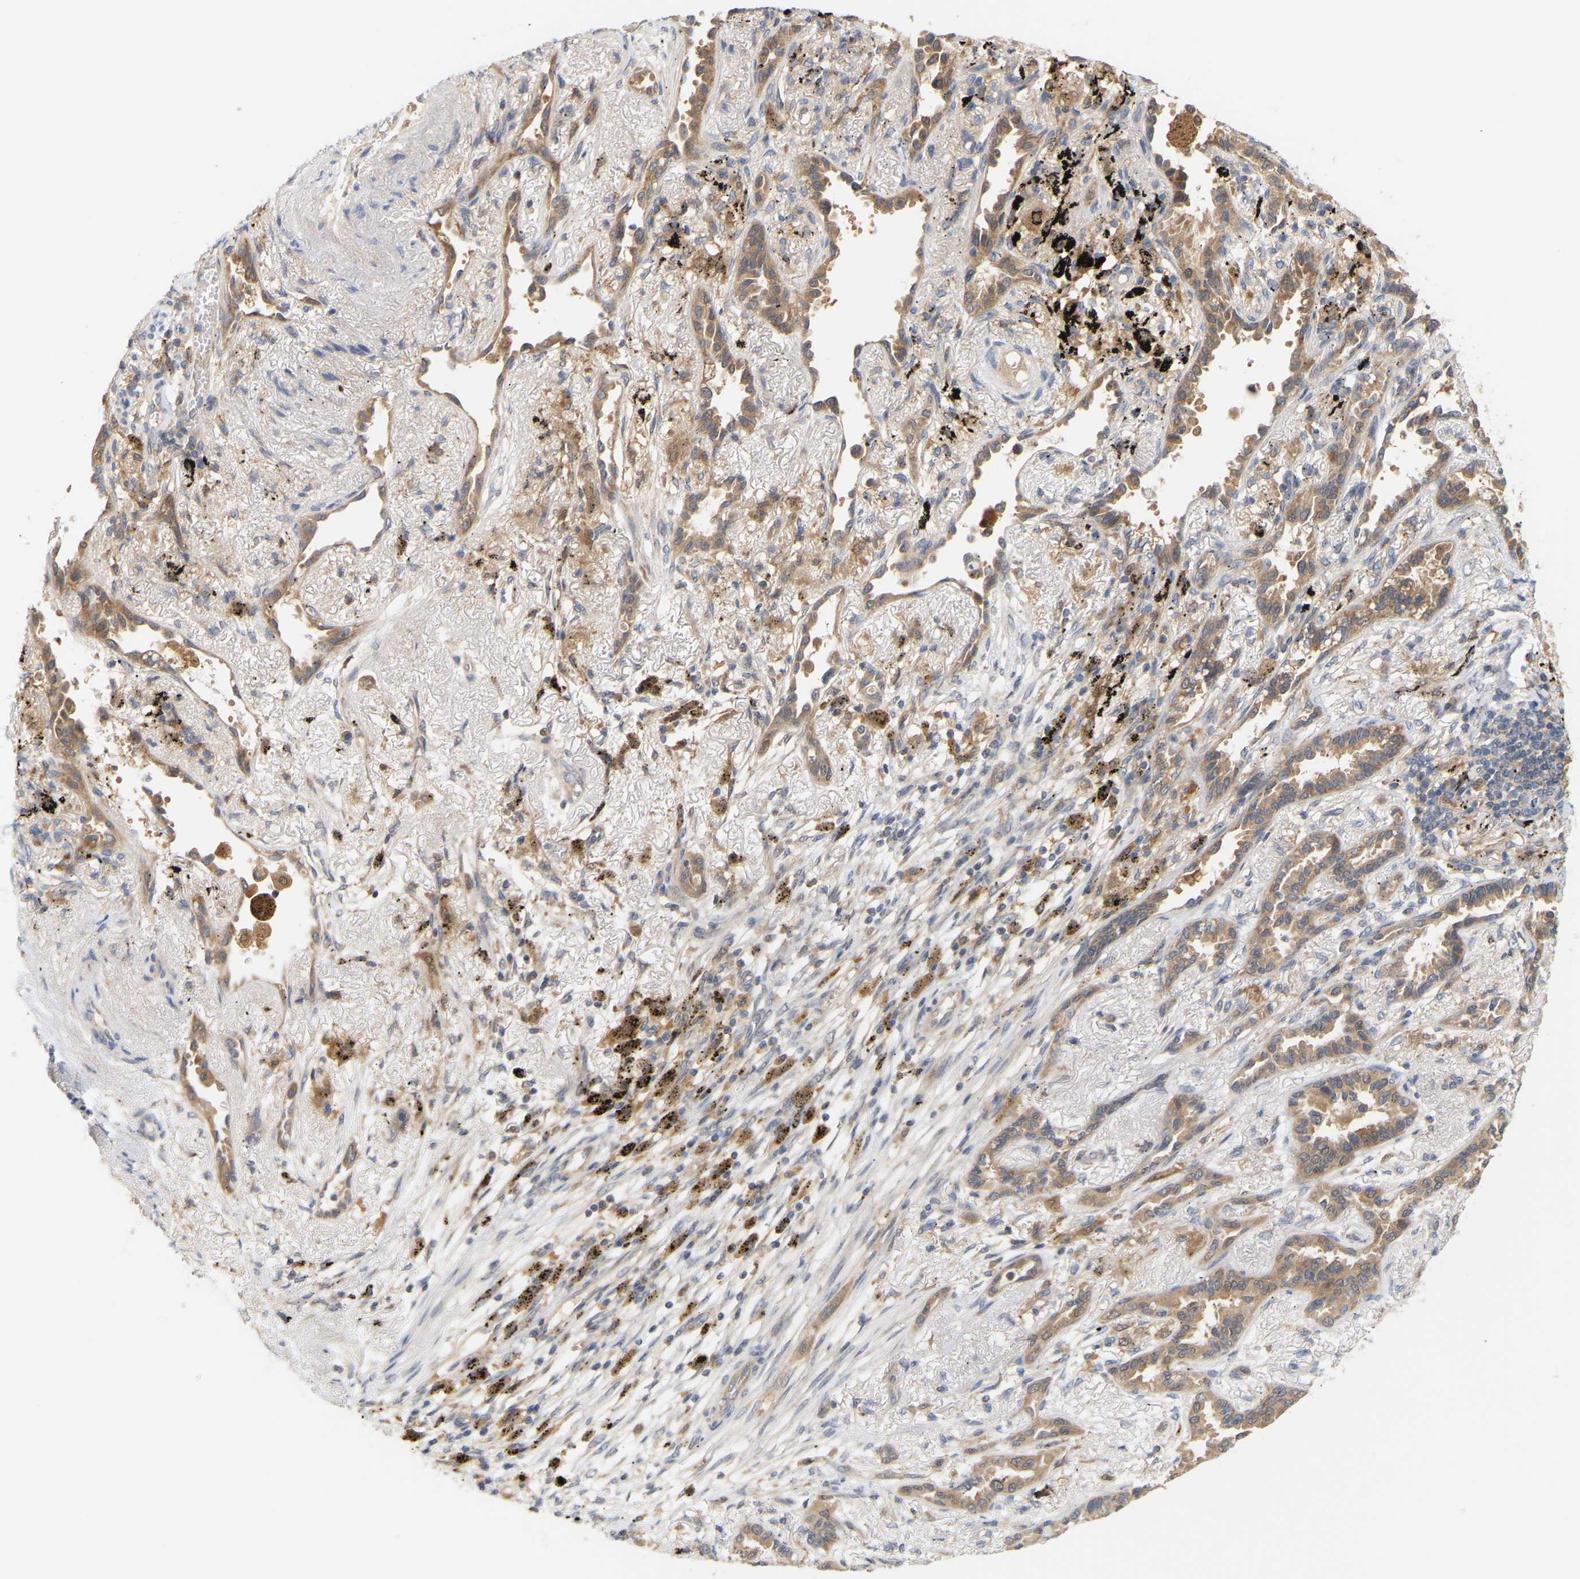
{"staining": {"intensity": "moderate", "quantity": ">75%", "location": "cytoplasmic/membranous"}, "tissue": "lung cancer", "cell_type": "Tumor cells", "image_type": "cancer", "snomed": [{"axis": "morphology", "description": "Adenocarcinoma, NOS"}, {"axis": "topography", "description": "Lung"}], "caption": "This photomicrograph exhibits immunohistochemistry (IHC) staining of lung cancer, with medium moderate cytoplasmic/membranous expression in about >75% of tumor cells.", "gene": "TPMT", "patient": {"sex": "male", "age": 59}}